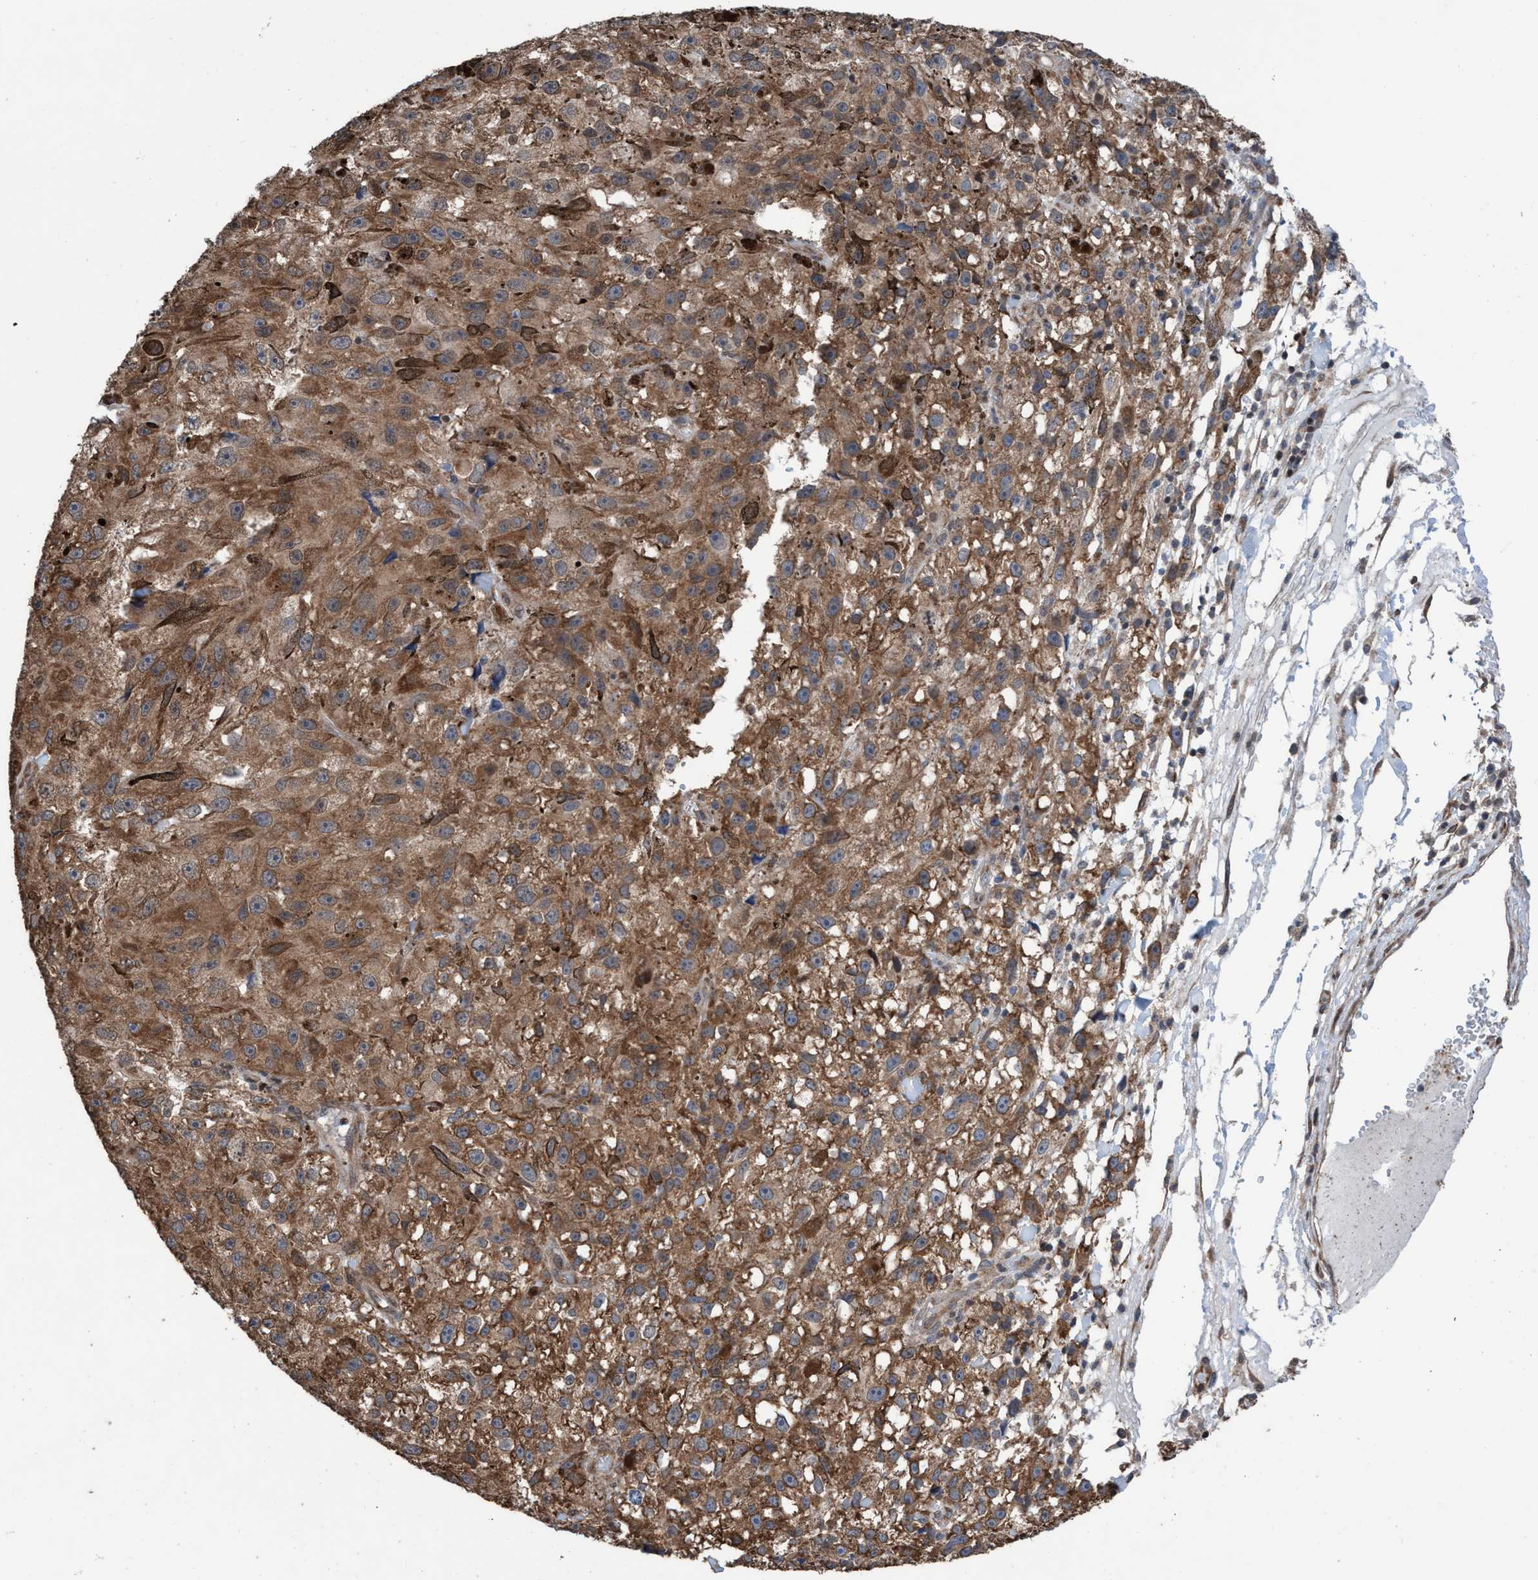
{"staining": {"intensity": "moderate", "quantity": ">75%", "location": "cytoplasmic/membranous"}, "tissue": "melanoma", "cell_type": "Tumor cells", "image_type": "cancer", "snomed": [{"axis": "morphology", "description": "Malignant melanoma, NOS"}, {"axis": "topography", "description": "Skin"}], "caption": "Protein expression analysis of human malignant melanoma reveals moderate cytoplasmic/membranous positivity in about >75% of tumor cells. (brown staining indicates protein expression, while blue staining denotes nuclei).", "gene": "METAP2", "patient": {"sex": "female", "age": 104}}